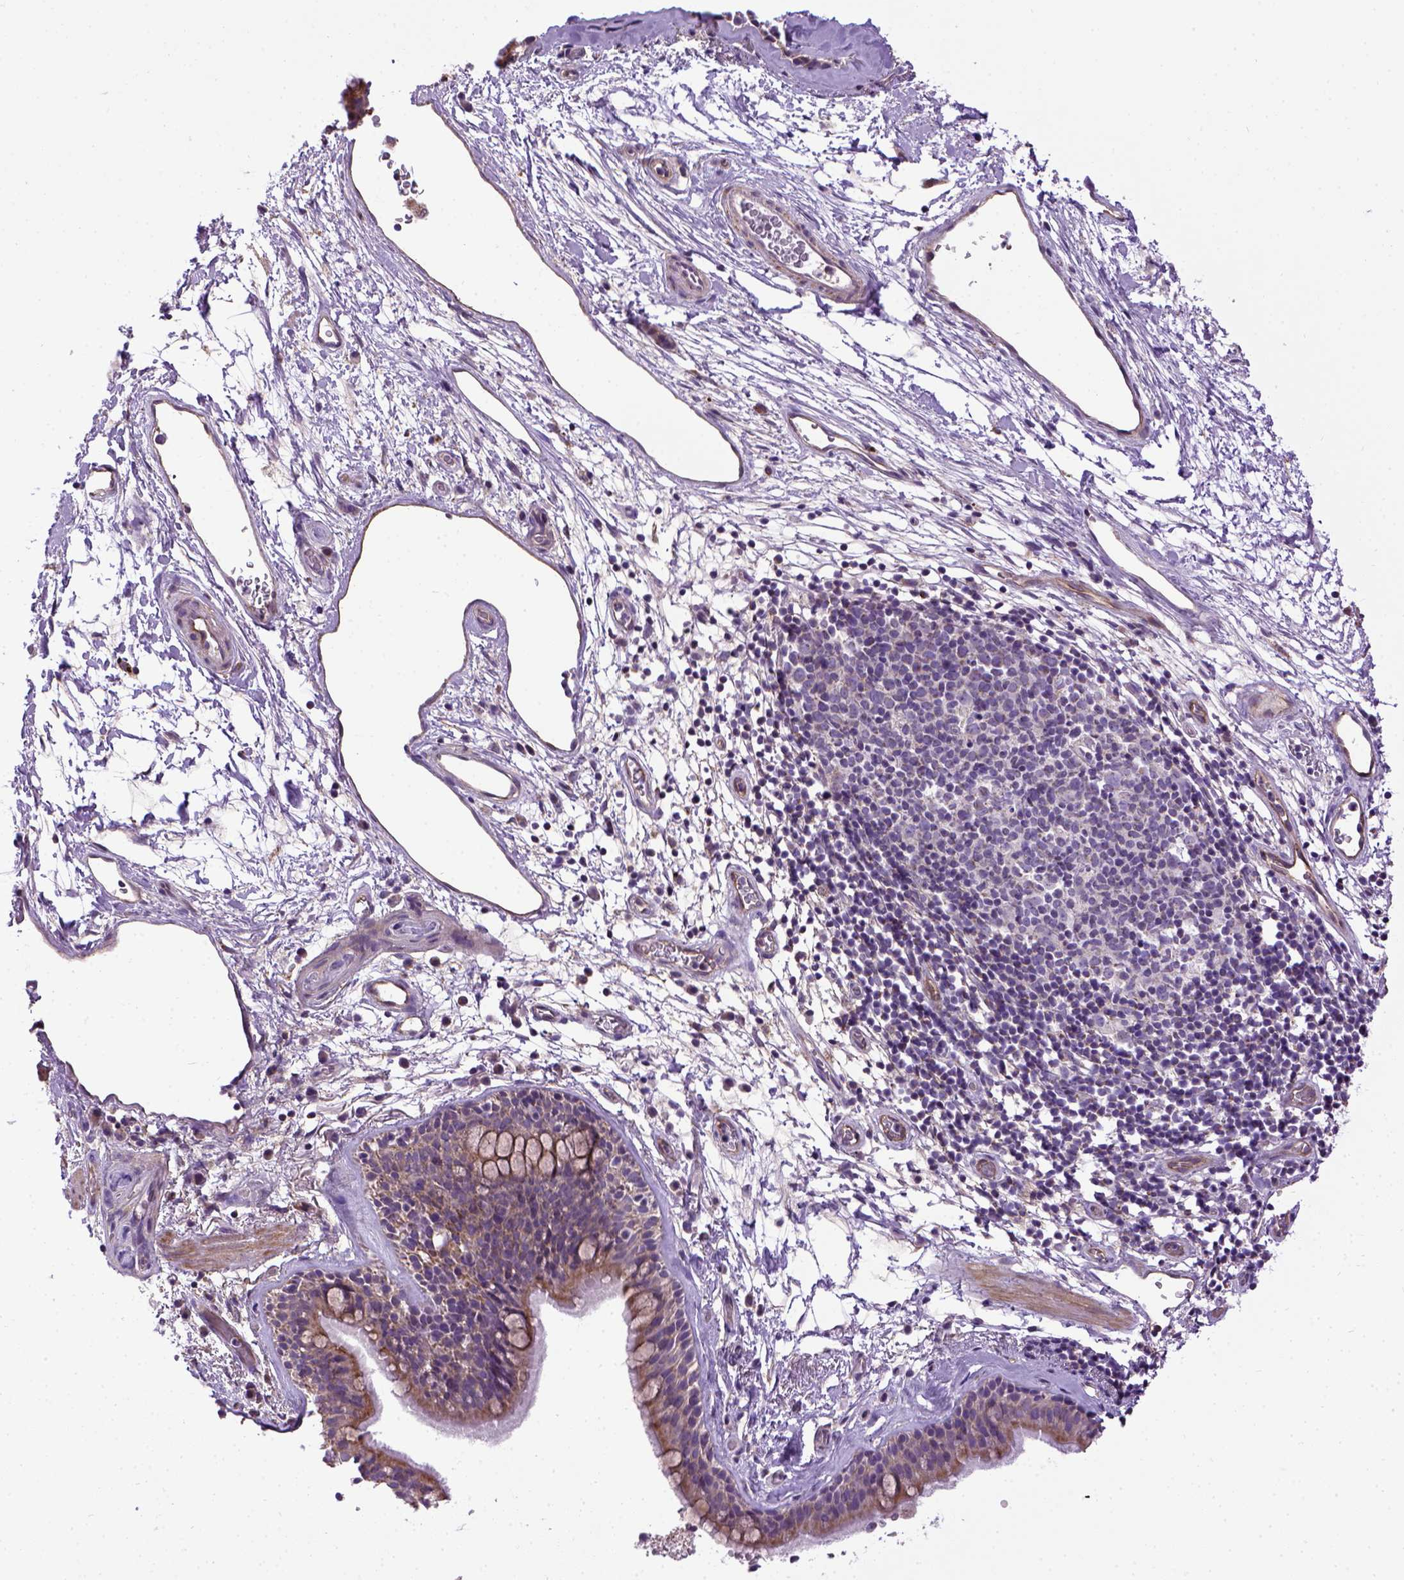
{"staining": {"intensity": "moderate", "quantity": ">75%", "location": "cytoplasmic/membranous"}, "tissue": "bronchus", "cell_type": "Respiratory epithelial cells", "image_type": "normal", "snomed": [{"axis": "morphology", "description": "Normal tissue, NOS"}, {"axis": "topography", "description": "Cartilage tissue"}, {"axis": "topography", "description": "Bronchus"}], "caption": "This is a micrograph of IHC staining of normal bronchus, which shows moderate staining in the cytoplasmic/membranous of respiratory epithelial cells.", "gene": "ENG", "patient": {"sex": "male", "age": 58}}